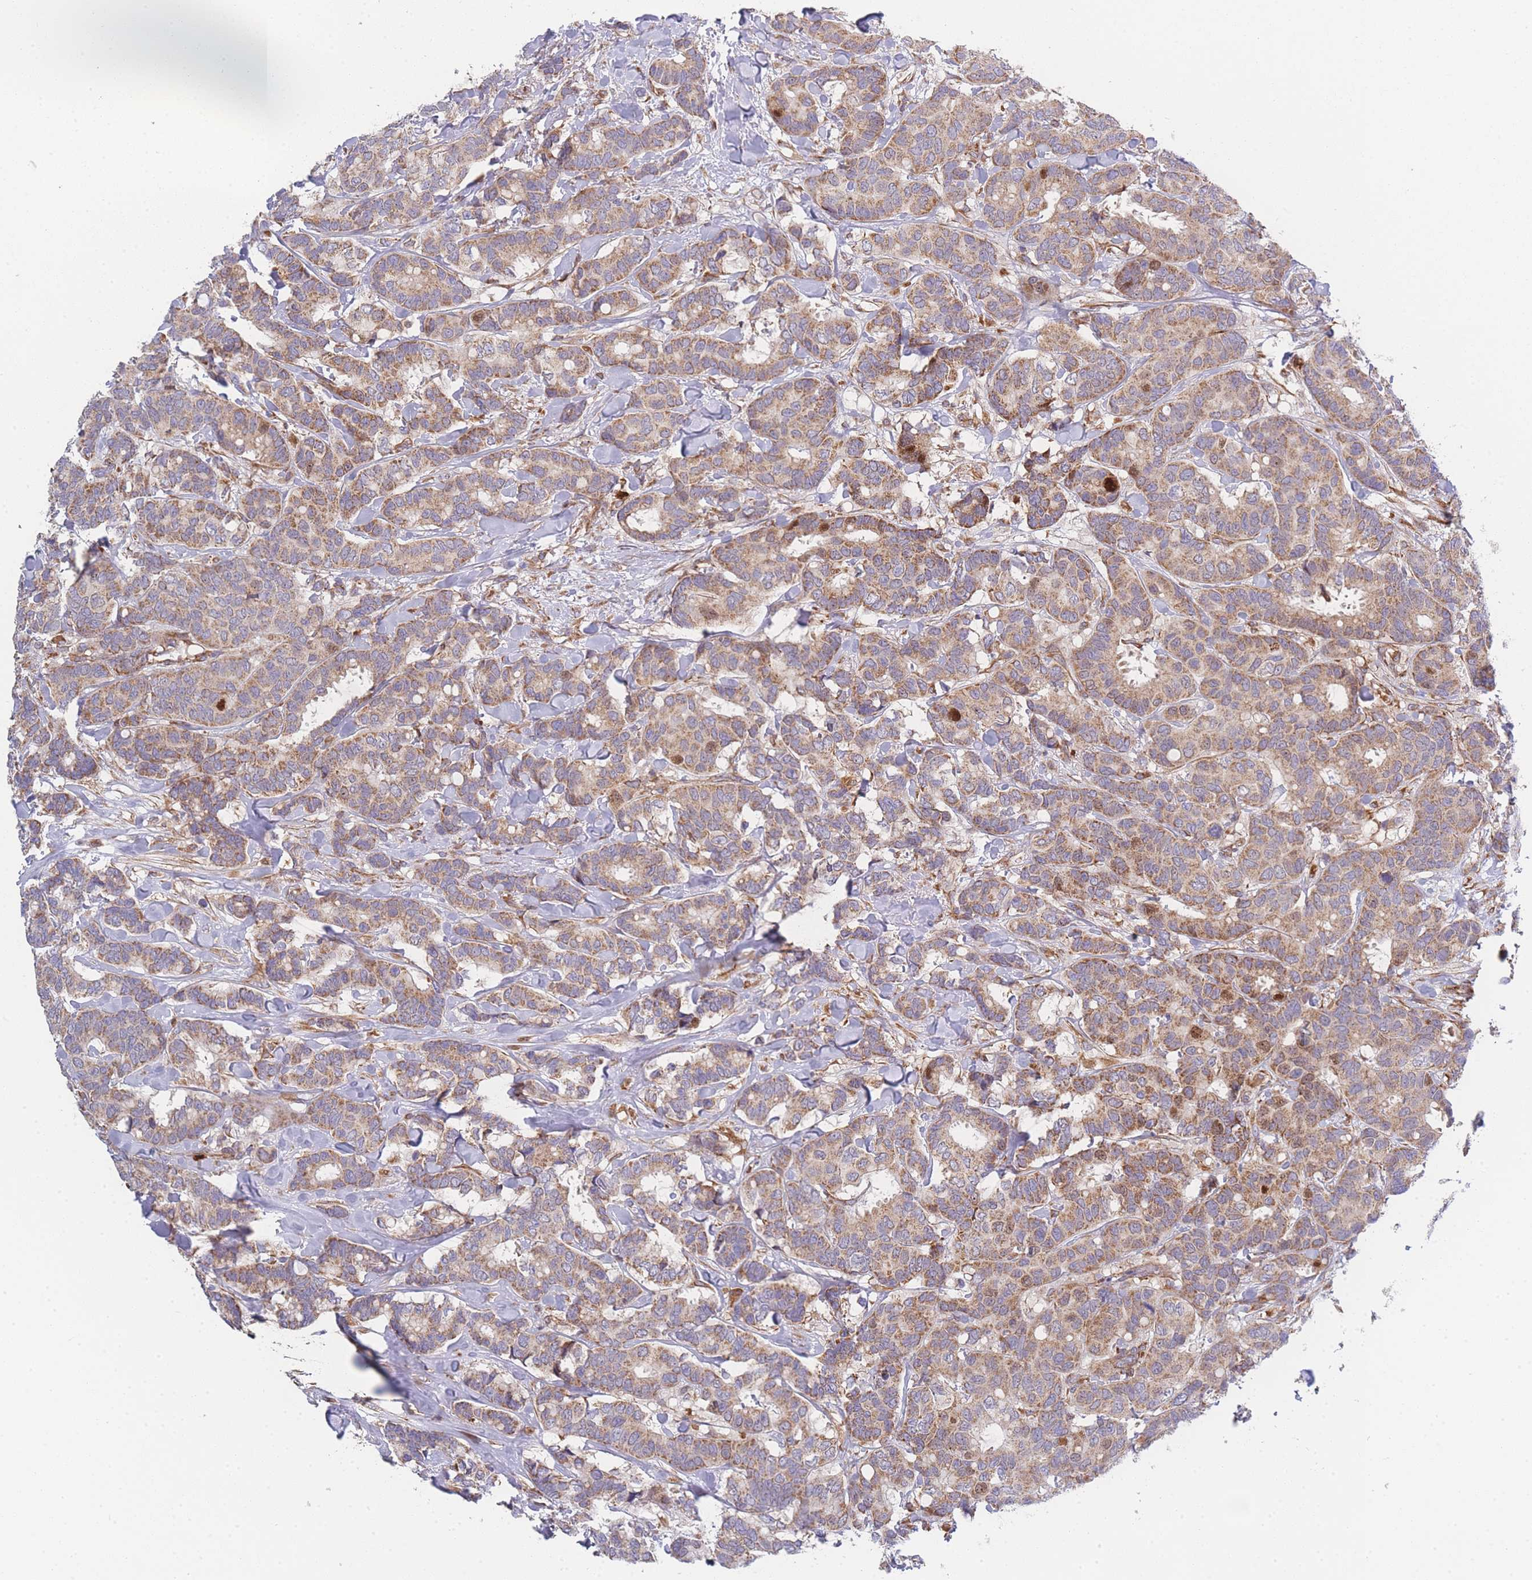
{"staining": {"intensity": "moderate", "quantity": ">75%", "location": "cytoplasmic/membranous"}, "tissue": "breast cancer", "cell_type": "Tumor cells", "image_type": "cancer", "snomed": [{"axis": "morphology", "description": "Normal tissue, NOS"}, {"axis": "morphology", "description": "Duct carcinoma"}, {"axis": "topography", "description": "Breast"}], "caption": "Tumor cells demonstrate medium levels of moderate cytoplasmic/membranous positivity in approximately >75% of cells in human breast cancer (infiltrating ductal carcinoma).", "gene": "MTRES1", "patient": {"sex": "female", "age": 87}}